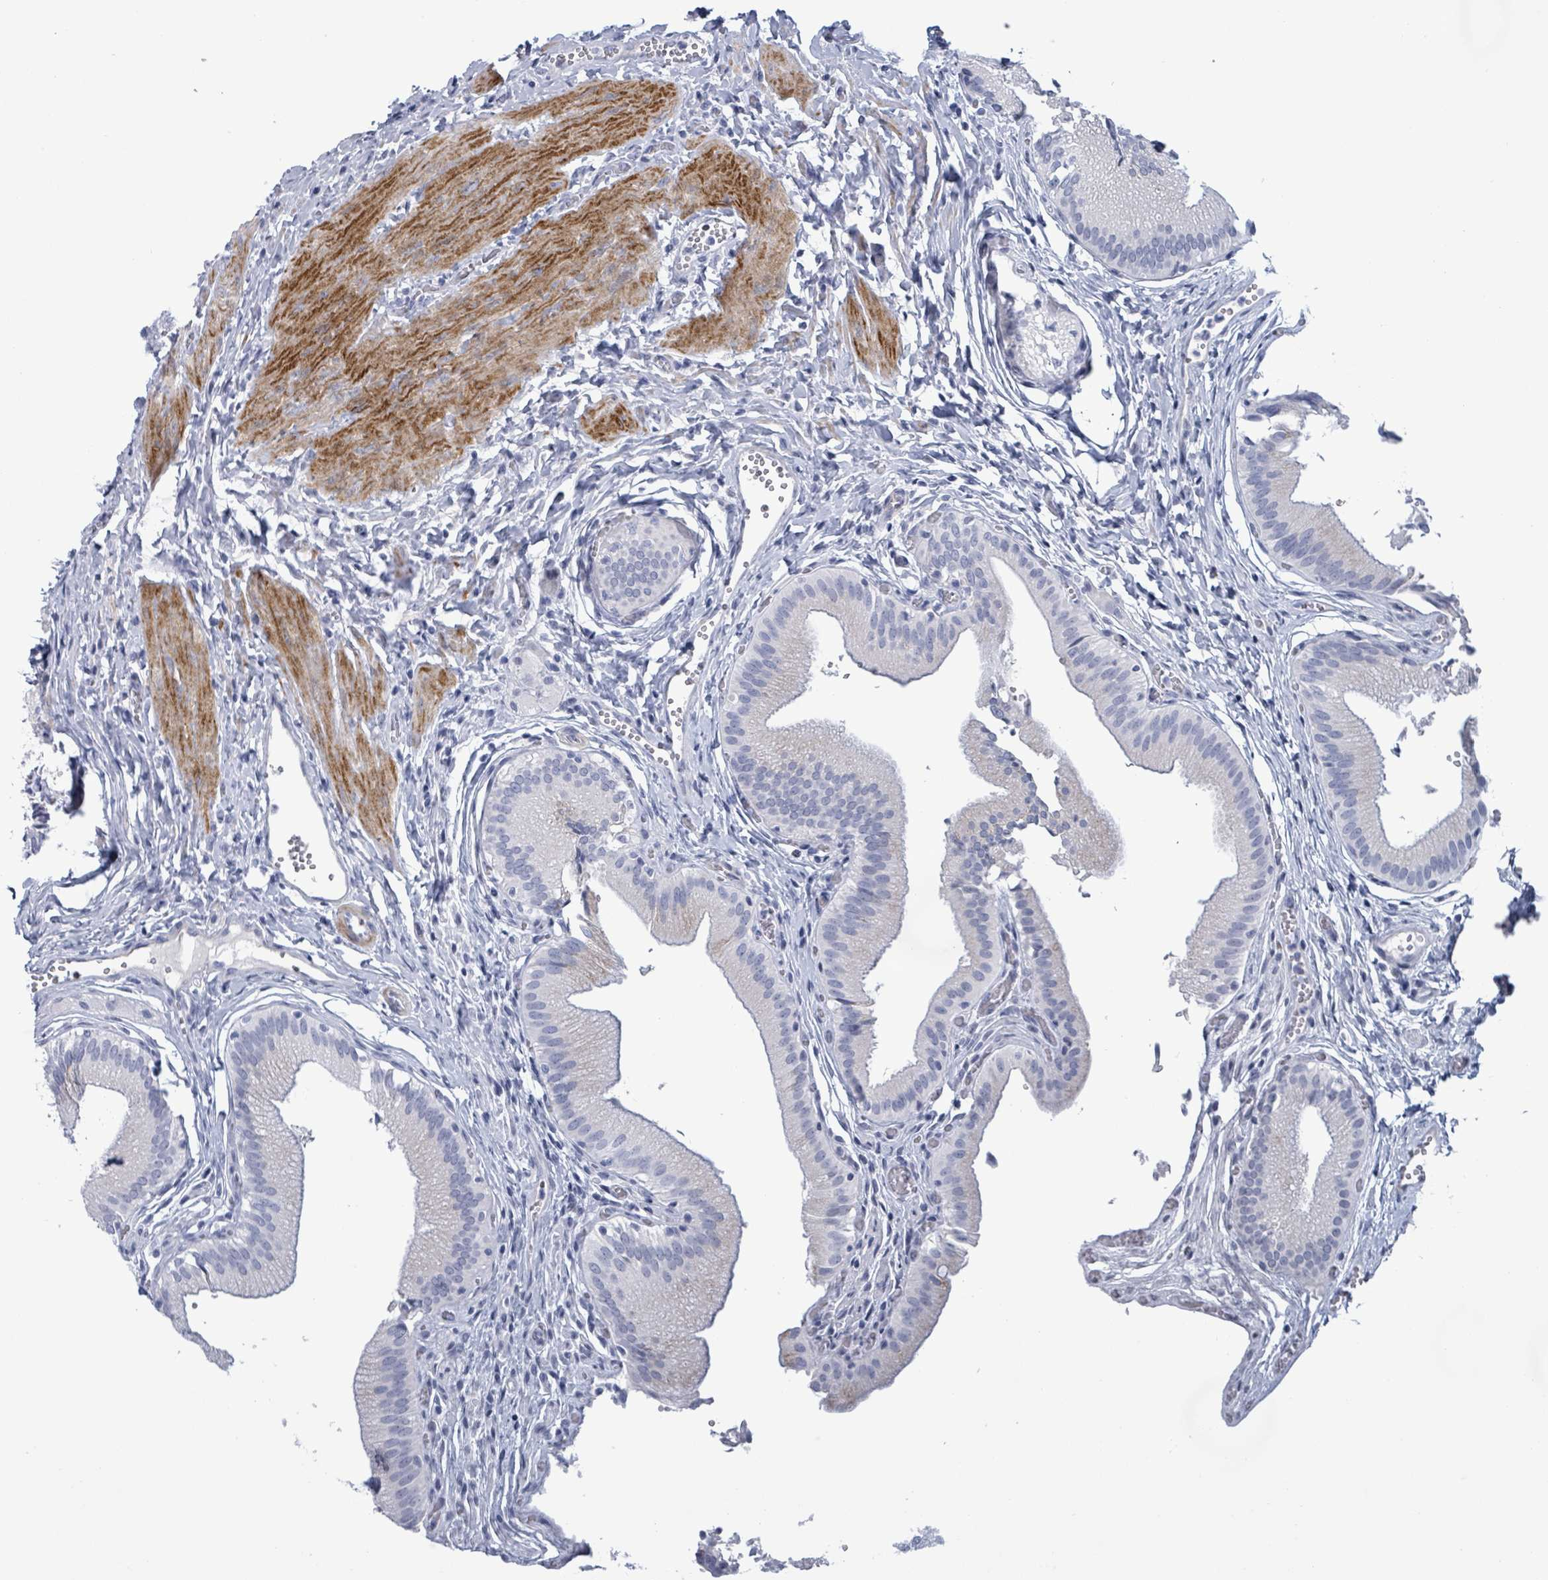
{"staining": {"intensity": "negative", "quantity": "none", "location": "none"}, "tissue": "gallbladder", "cell_type": "Glandular cells", "image_type": "normal", "snomed": [{"axis": "morphology", "description": "Normal tissue, NOS"}, {"axis": "topography", "description": "Gallbladder"}, {"axis": "topography", "description": "Peripheral nerve tissue"}], "caption": "Glandular cells are negative for brown protein staining in unremarkable gallbladder. (DAB (3,3'-diaminobenzidine) IHC, high magnification).", "gene": "ZNF771", "patient": {"sex": "male", "age": 17}}